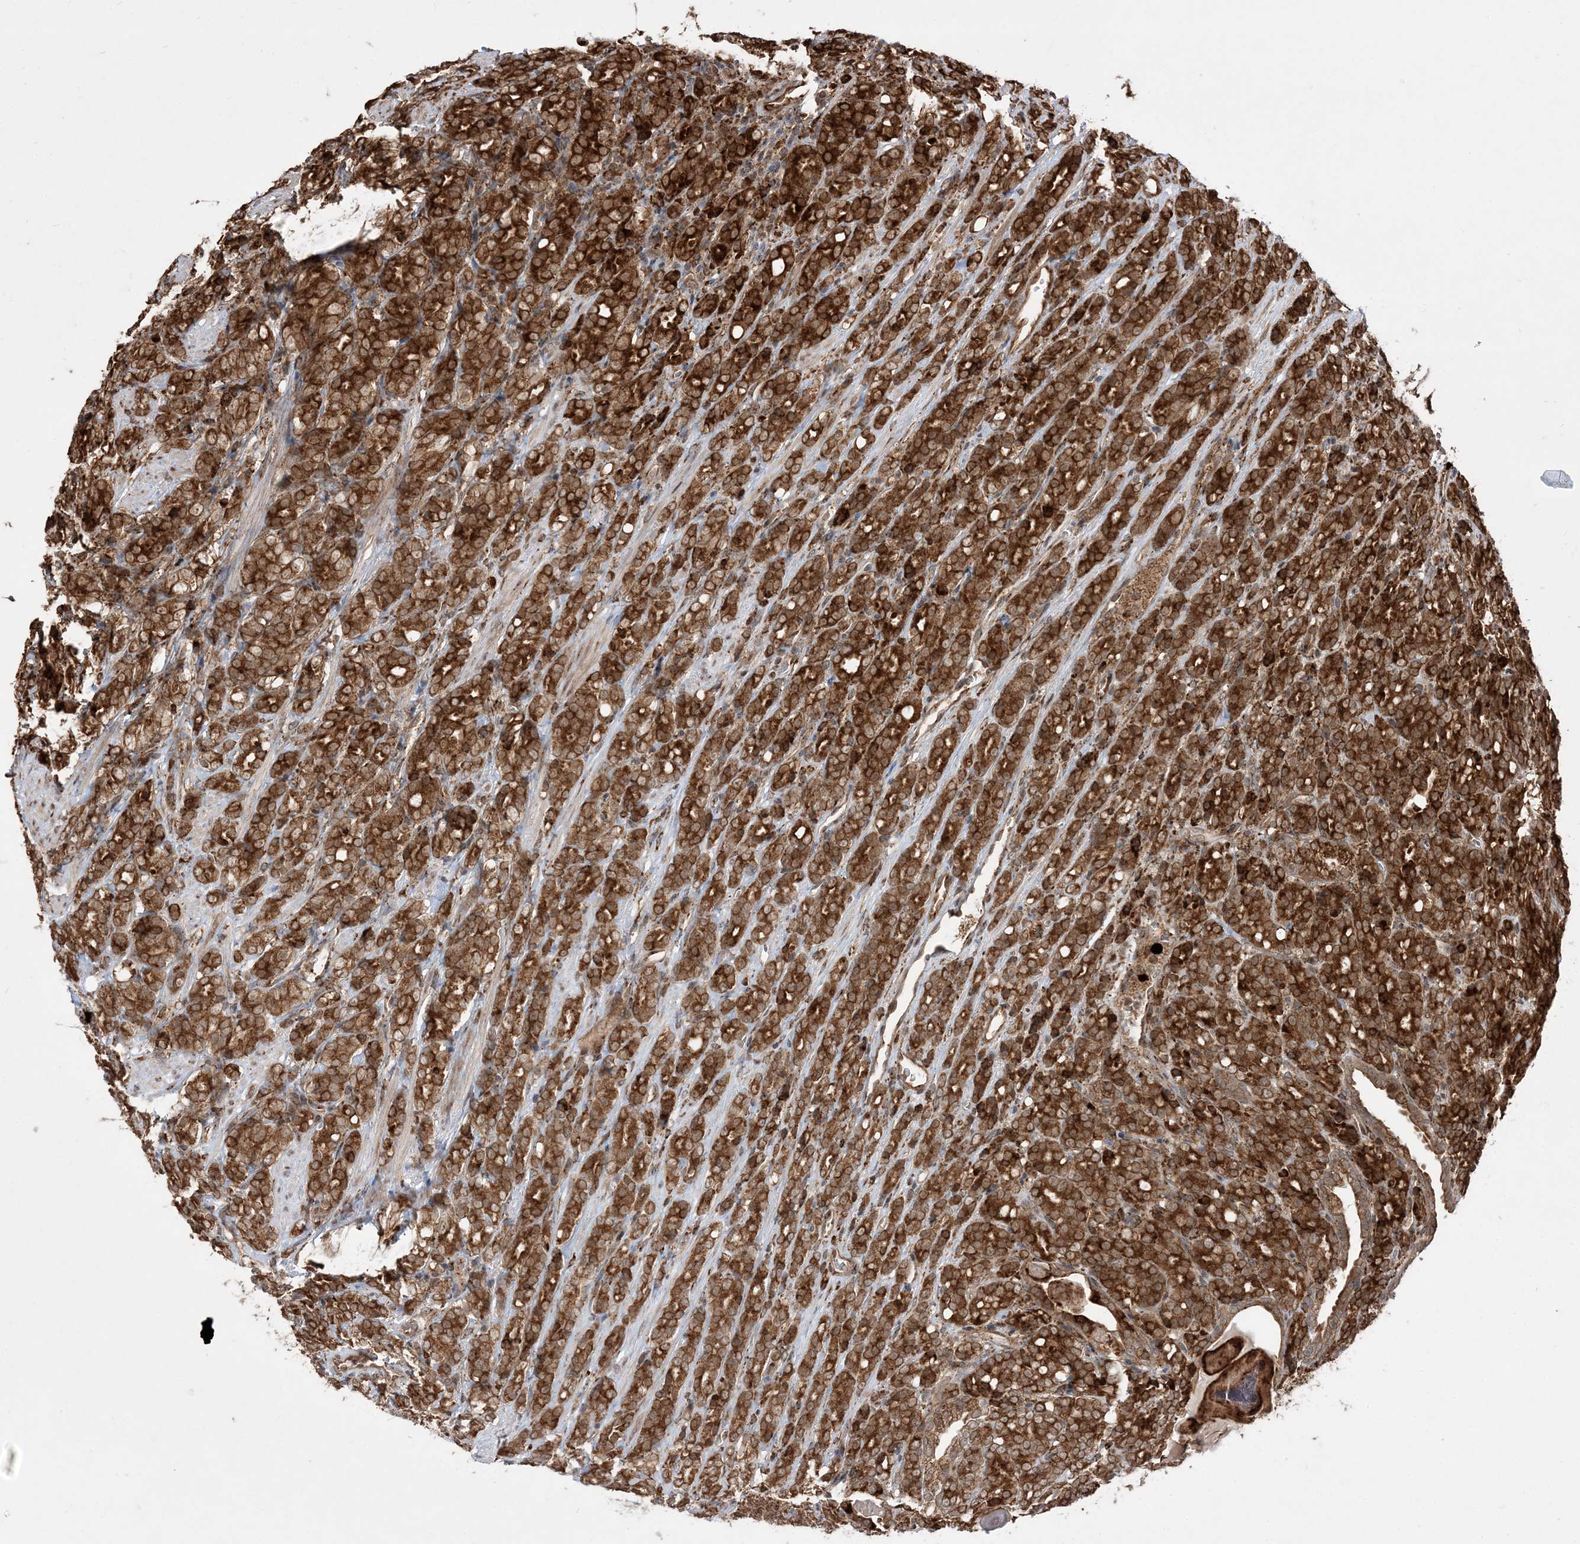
{"staining": {"intensity": "strong", "quantity": ">75%", "location": "cytoplasmic/membranous,nuclear"}, "tissue": "prostate cancer", "cell_type": "Tumor cells", "image_type": "cancer", "snomed": [{"axis": "morphology", "description": "Adenocarcinoma, High grade"}, {"axis": "topography", "description": "Prostate"}], "caption": "Strong cytoplasmic/membranous and nuclear expression for a protein is seen in approximately >75% of tumor cells of prostate cancer (adenocarcinoma (high-grade)) using IHC.", "gene": "EPC2", "patient": {"sex": "male", "age": 62}}